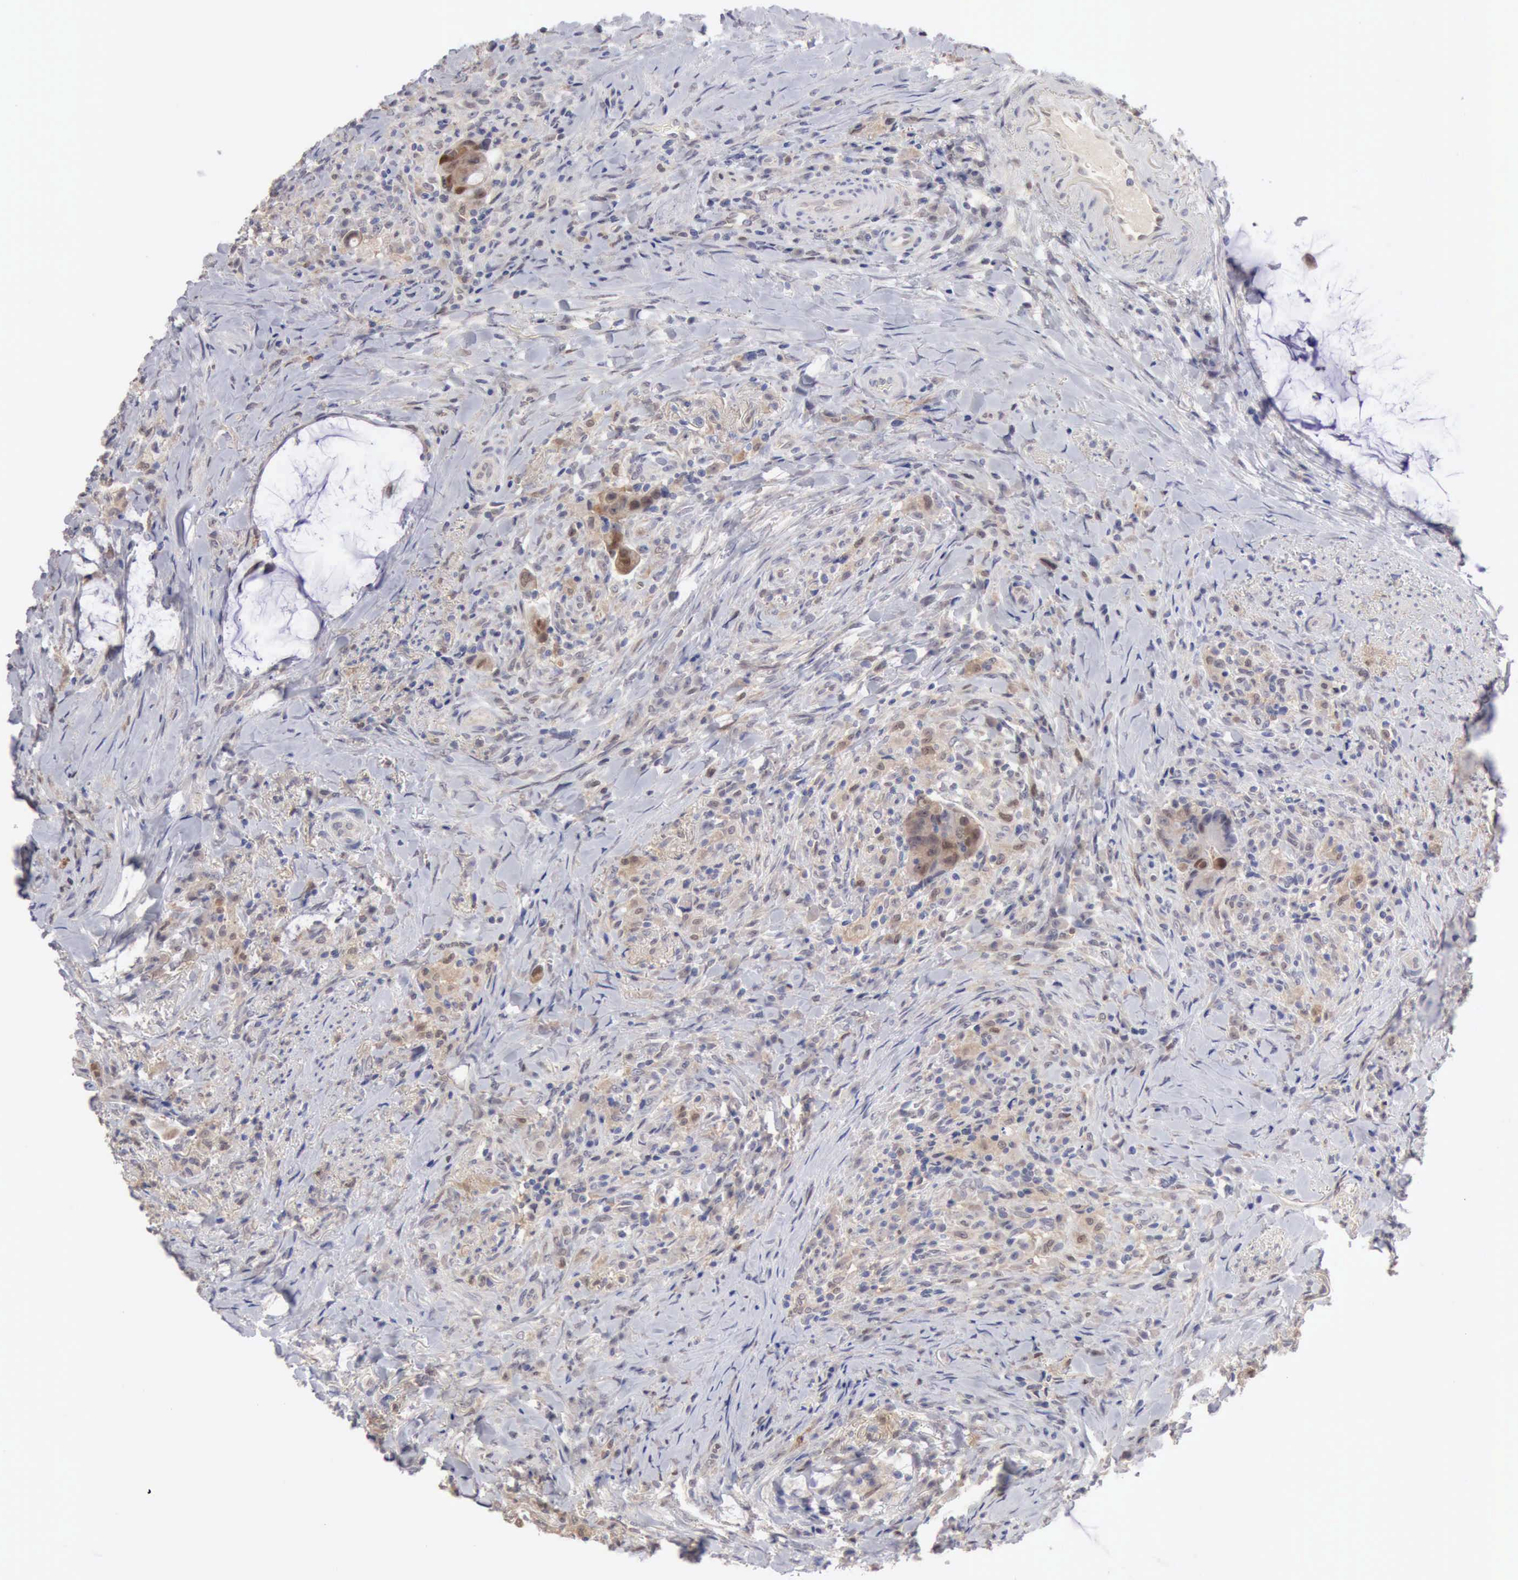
{"staining": {"intensity": "weak", "quantity": ">75%", "location": "cytoplasmic/membranous"}, "tissue": "colorectal cancer", "cell_type": "Tumor cells", "image_type": "cancer", "snomed": [{"axis": "morphology", "description": "Adenocarcinoma, NOS"}, {"axis": "topography", "description": "Rectum"}], "caption": "DAB (3,3'-diaminobenzidine) immunohistochemical staining of human colorectal cancer exhibits weak cytoplasmic/membranous protein expression in approximately >75% of tumor cells. (DAB (3,3'-diaminobenzidine) IHC, brown staining for protein, blue staining for nuclei).", "gene": "PTGR2", "patient": {"sex": "female", "age": 71}}